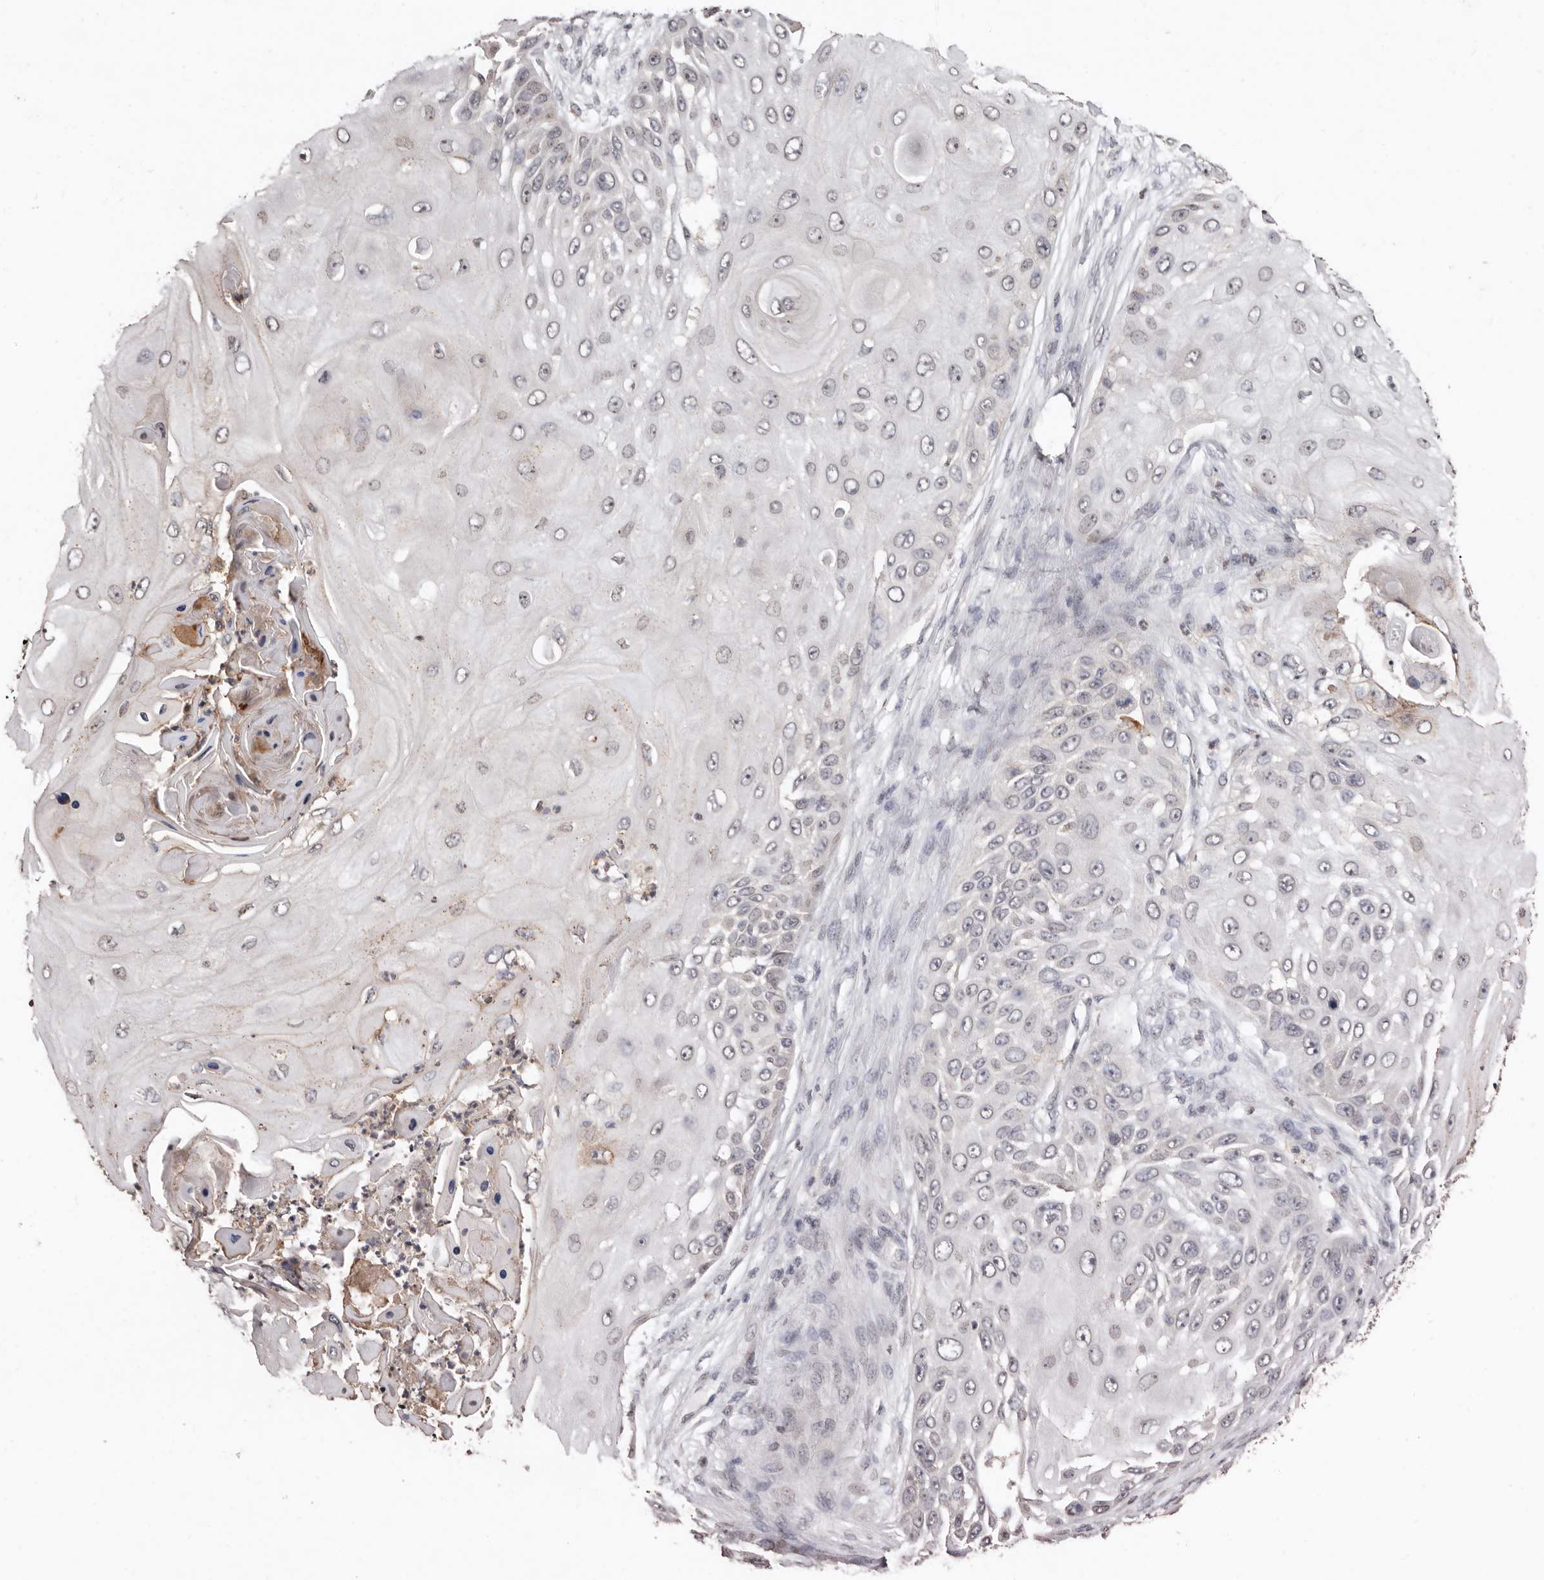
{"staining": {"intensity": "negative", "quantity": "none", "location": "none"}, "tissue": "skin cancer", "cell_type": "Tumor cells", "image_type": "cancer", "snomed": [{"axis": "morphology", "description": "Squamous cell carcinoma, NOS"}, {"axis": "topography", "description": "Skin"}], "caption": "Immunohistochemical staining of human skin cancer (squamous cell carcinoma) displays no significant staining in tumor cells.", "gene": "SULT1E1", "patient": {"sex": "female", "age": 44}}